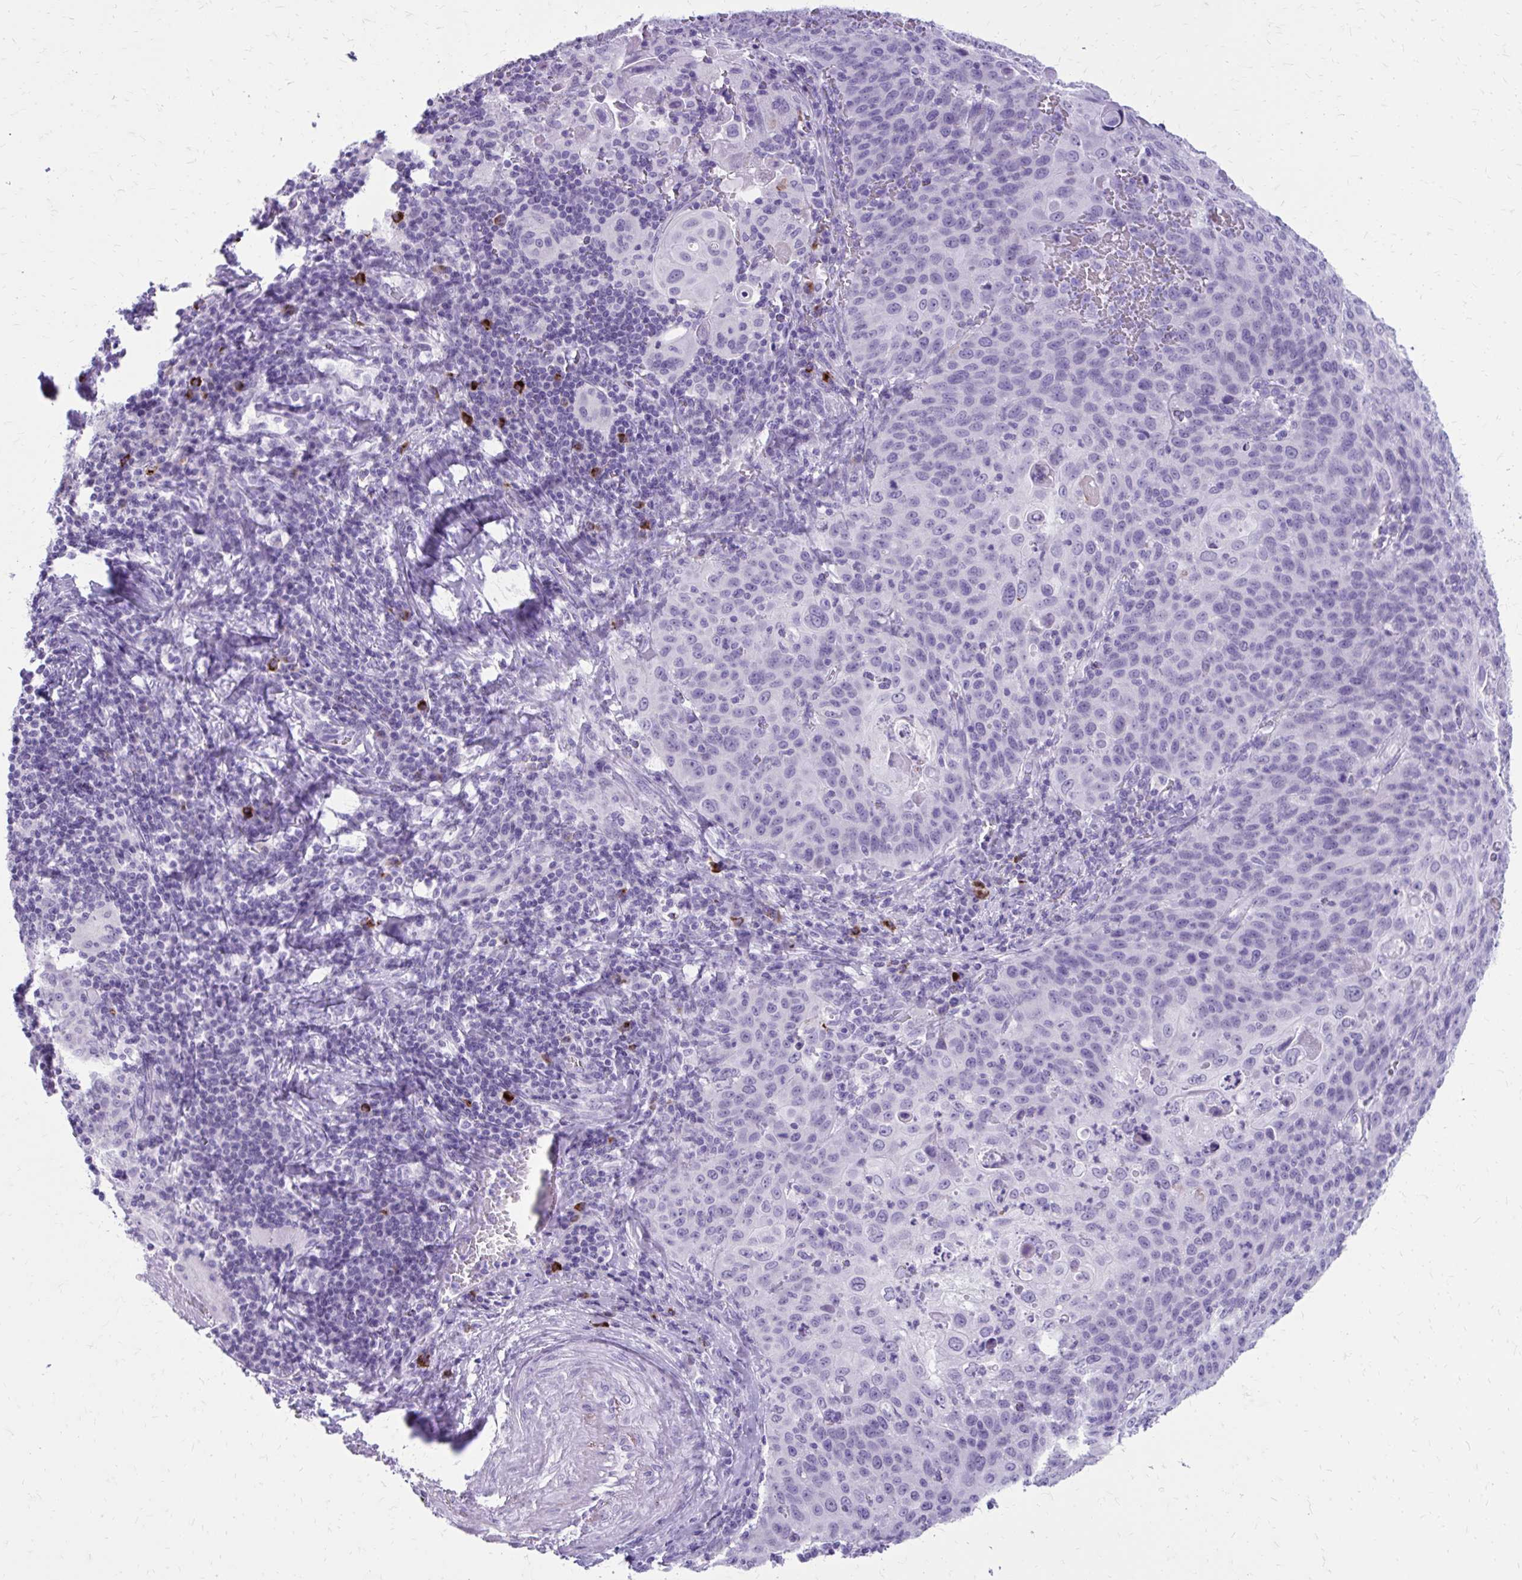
{"staining": {"intensity": "negative", "quantity": "none", "location": "none"}, "tissue": "cervical cancer", "cell_type": "Tumor cells", "image_type": "cancer", "snomed": [{"axis": "morphology", "description": "Squamous cell carcinoma, NOS"}, {"axis": "topography", "description": "Cervix"}], "caption": "Immunohistochemistry image of cervical squamous cell carcinoma stained for a protein (brown), which reveals no positivity in tumor cells. (DAB immunohistochemistry (IHC) with hematoxylin counter stain).", "gene": "SATL1", "patient": {"sex": "female", "age": 65}}